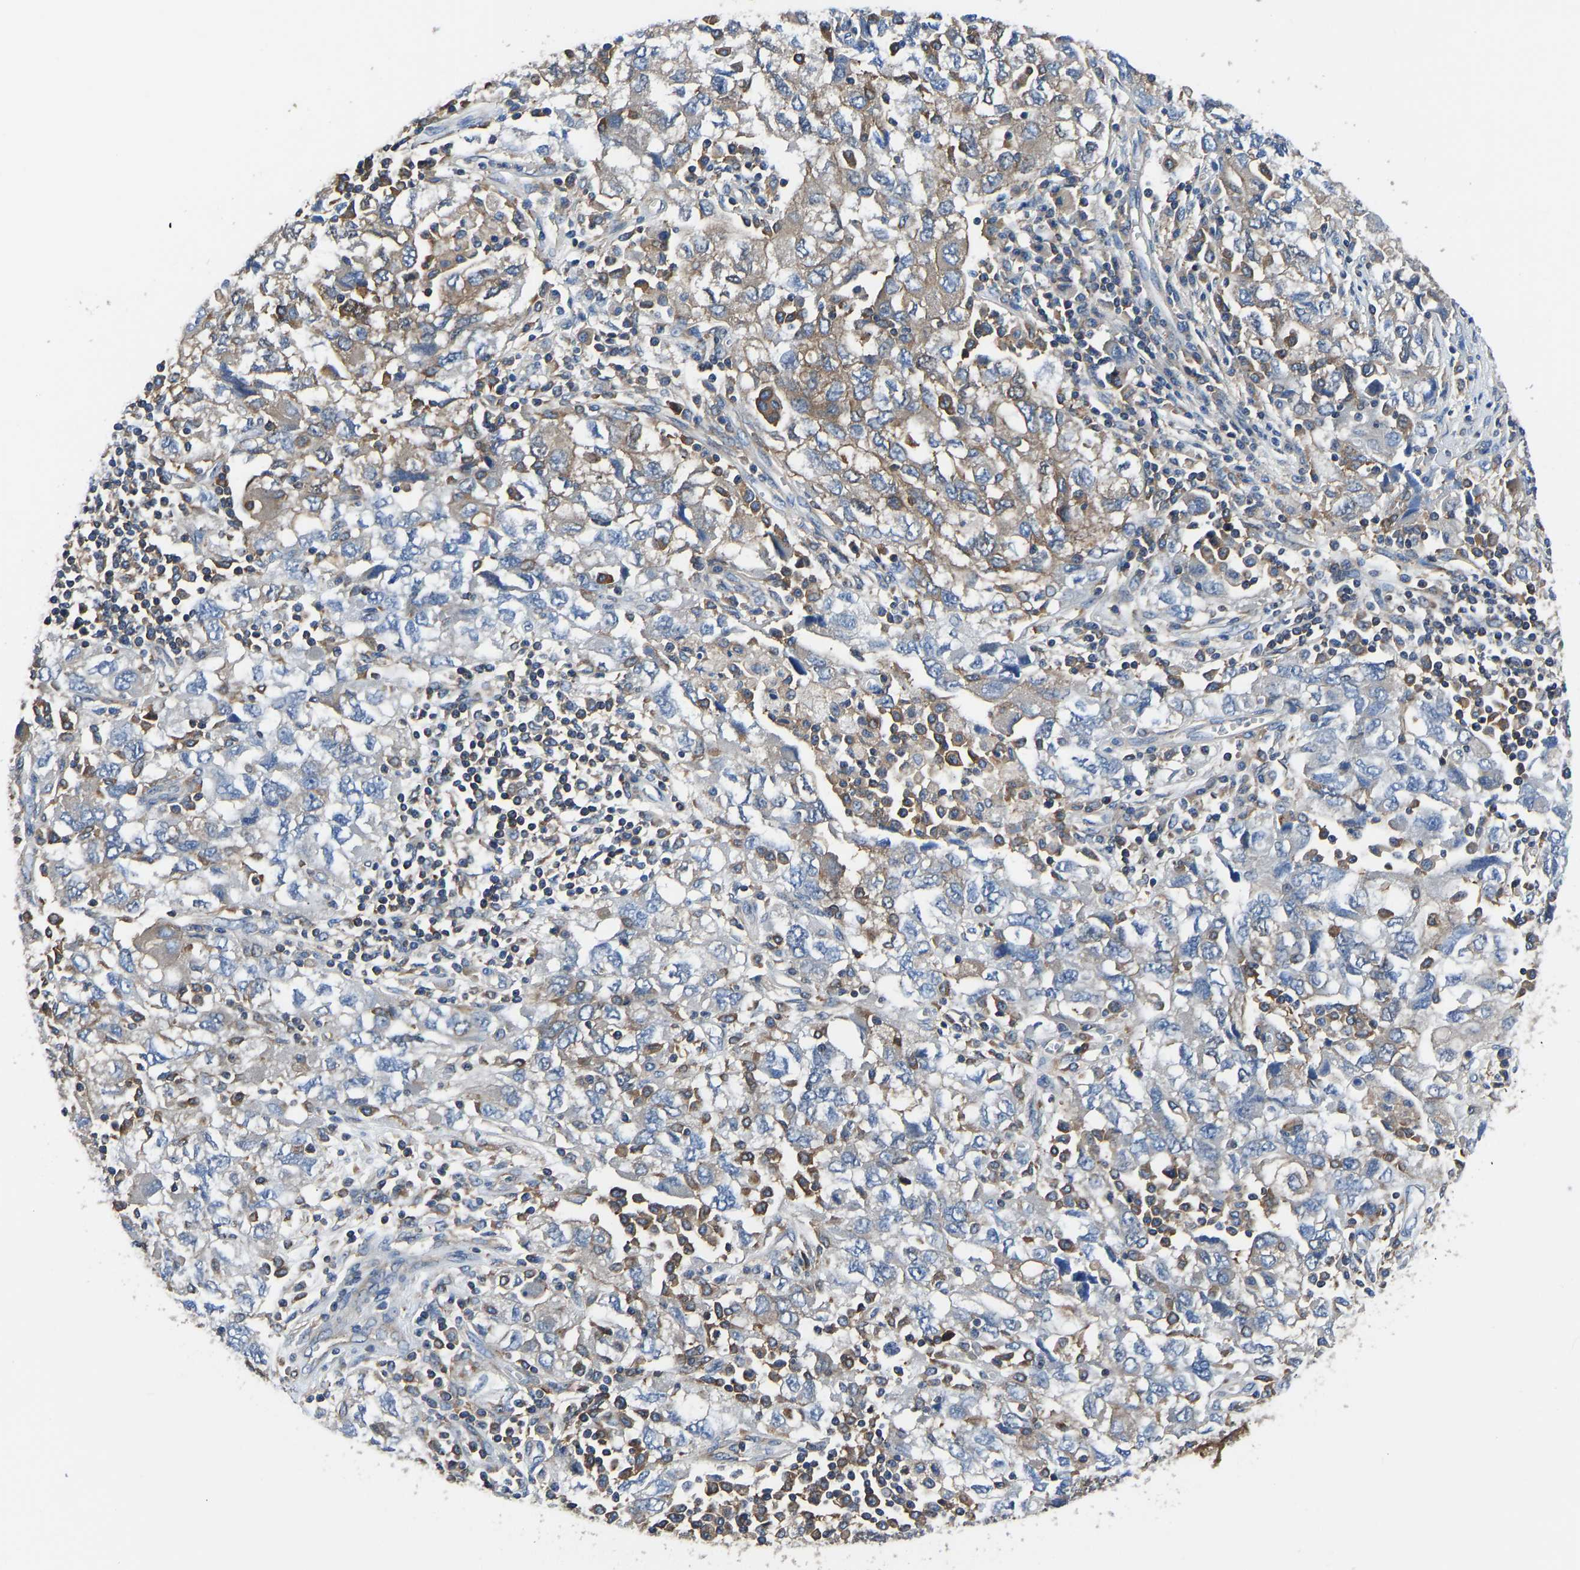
{"staining": {"intensity": "weak", "quantity": "<25%", "location": "cytoplasmic/membranous"}, "tissue": "ovarian cancer", "cell_type": "Tumor cells", "image_type": "cancer", "snomed": [{"axis": "morphology", "description": "Carcinoma, NOS"}, {"axis": "morphology", "description": "Cystadenocarcinoma, serous, NOS"}, {"axis": "topography", "description": "Ovary"}], "caption": "This histopathology image is of ovarian cancer stained with IHC to label a protein in brown with the nuclei are counter-stained blue. There is no staining in tumor cells.", "gene": "PRKAR1A", "patient": {"sex": "female", "age": 69}}